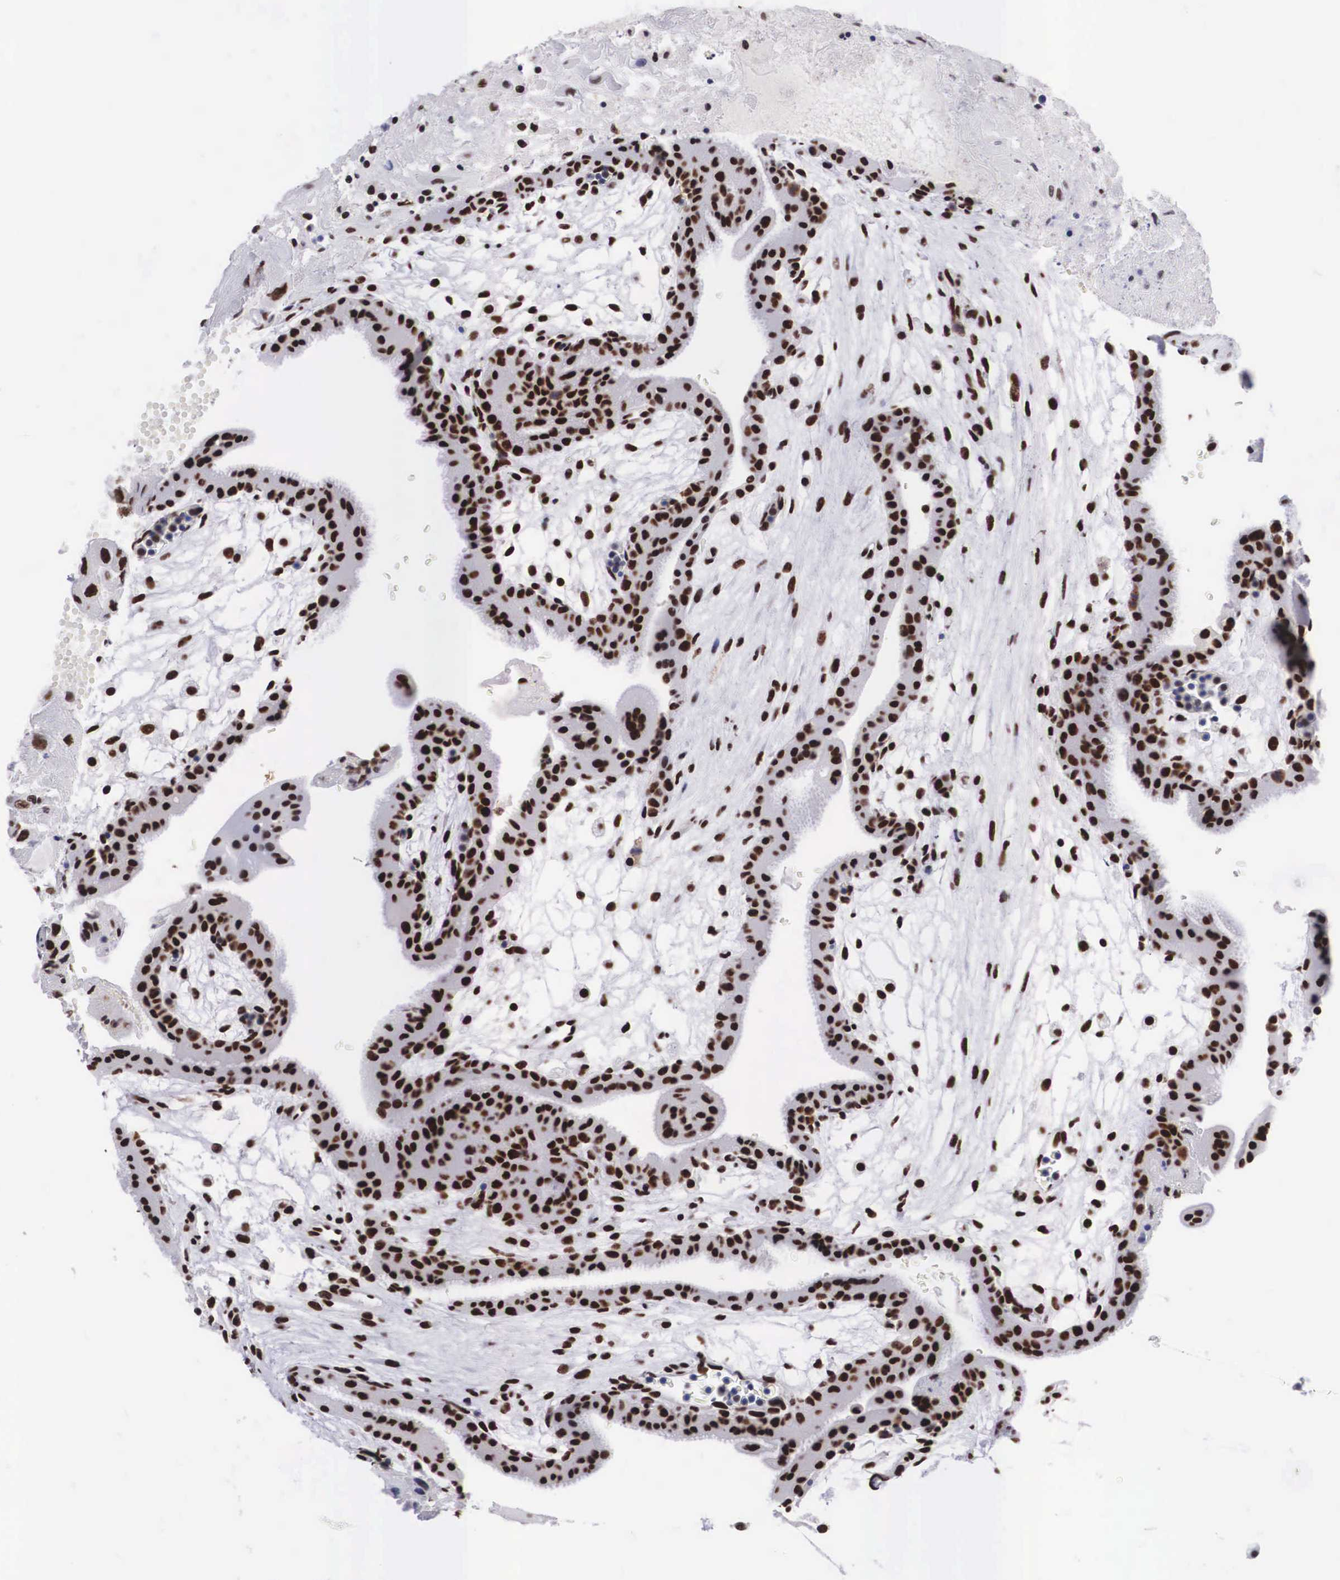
{"staining": {"intensity": "strong", "quantity": ">75%", "location": "nuclear"}, "tissue": "placenta", "cell_type": "Decidual cells", "image_type": "normal", "snomed": [{"axis": "morphology", "description": "Normal tissue, NOS"}, {"axis": "topography", "description": "Placenta"}], "caption": "Benign placenta exhibits strong nuclear expression in approximately >75% of decidual cells.", "gene": "SF3A1", "patient": {"sex": "female", "age": 35}}